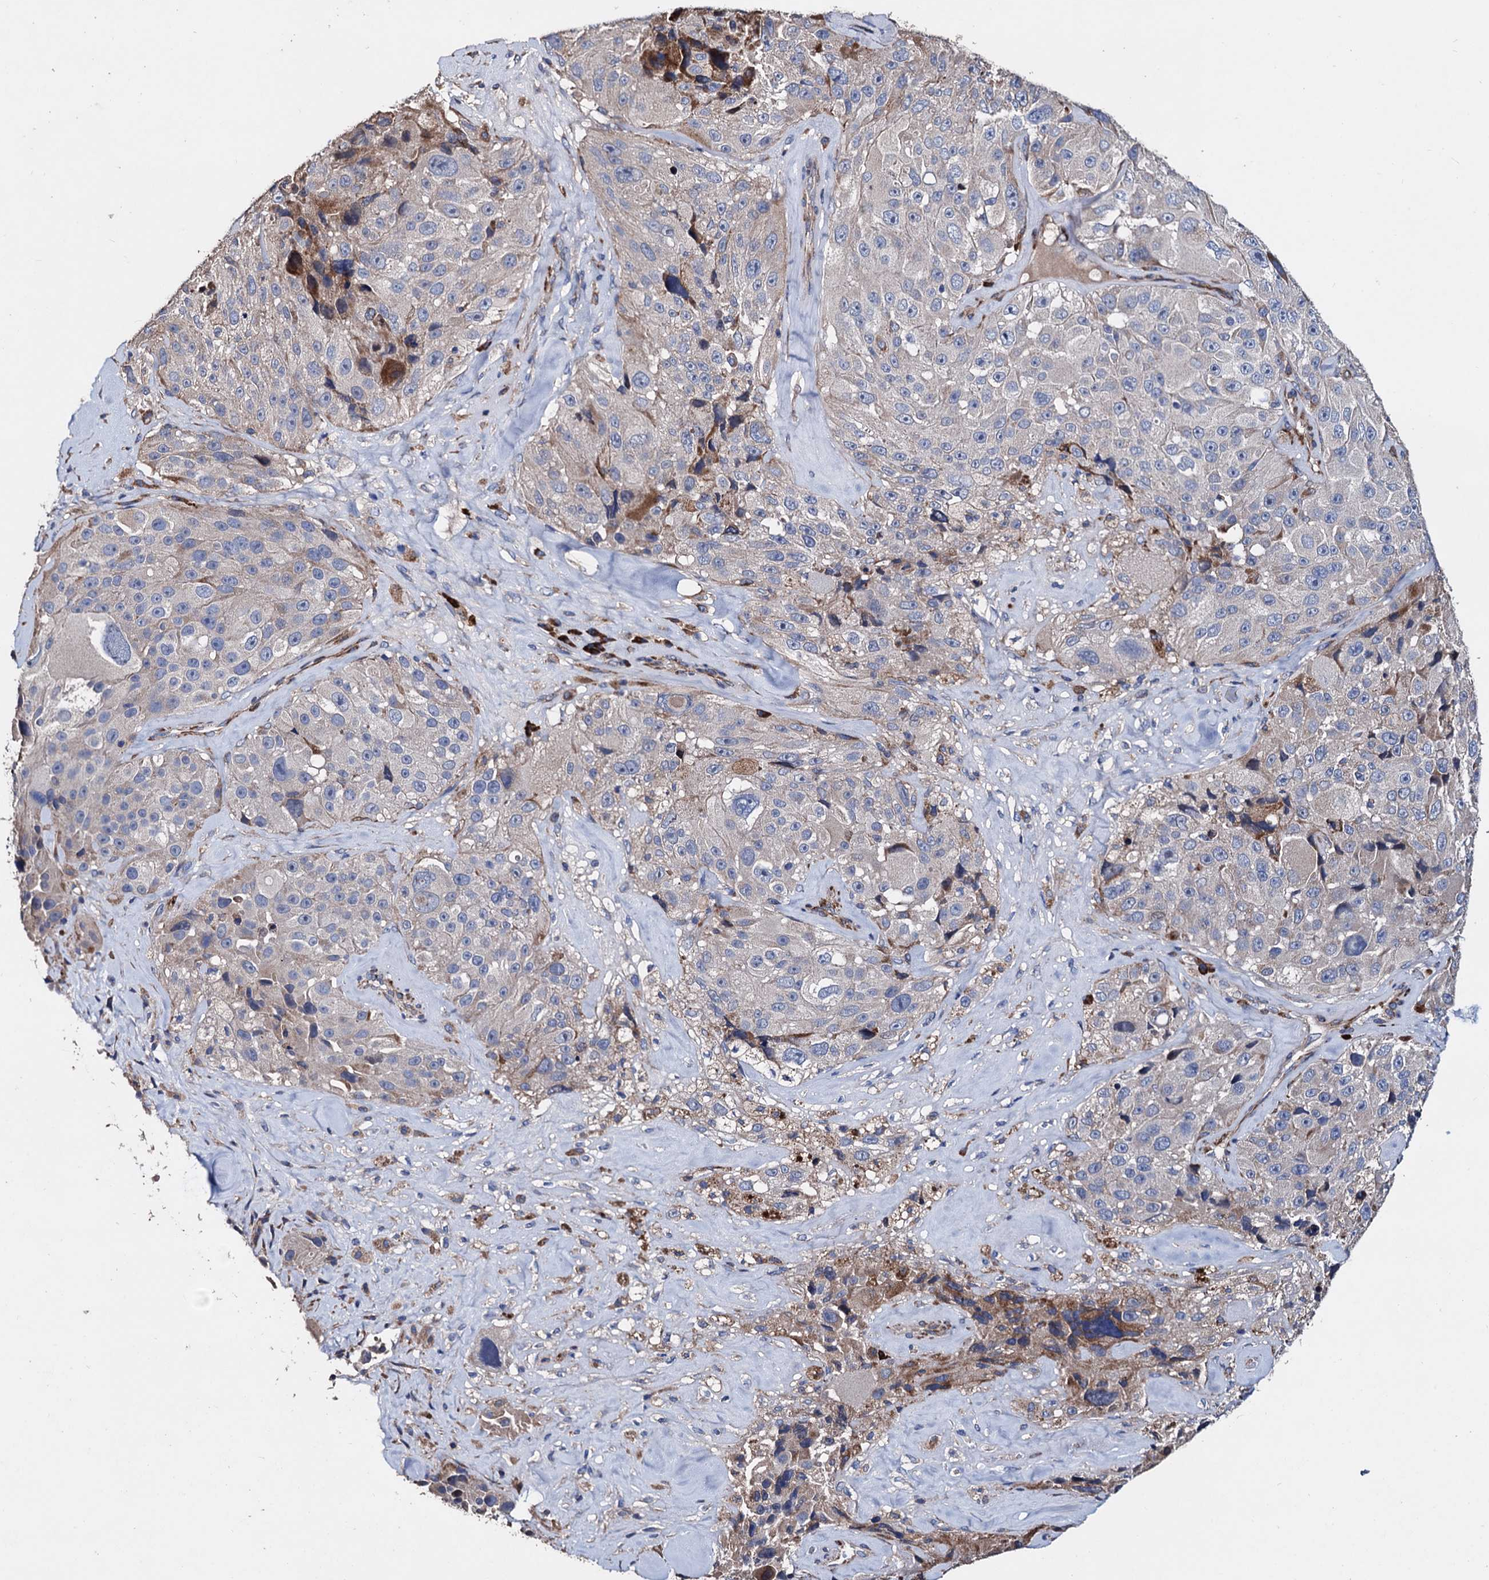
{"staining": {"intensity": "weak", "quantity": "<25%", "location": "cytoplasmic/membranous"}, "tissue": "melanoma", "cell_type": "Tumor cells", "image_type": "cancer", "snomed": [{"axis": "morphology", "description": "Malignant melanoma, Metastatic site"}, {"axis": "topography", "description": "Lymph node"}], "caption": "An image of human malignant melanoma (metastatic site) is negative for staining in tumor cells.", "gene": "AKAP11", "patient": {"sex": "male", "age": 62}}